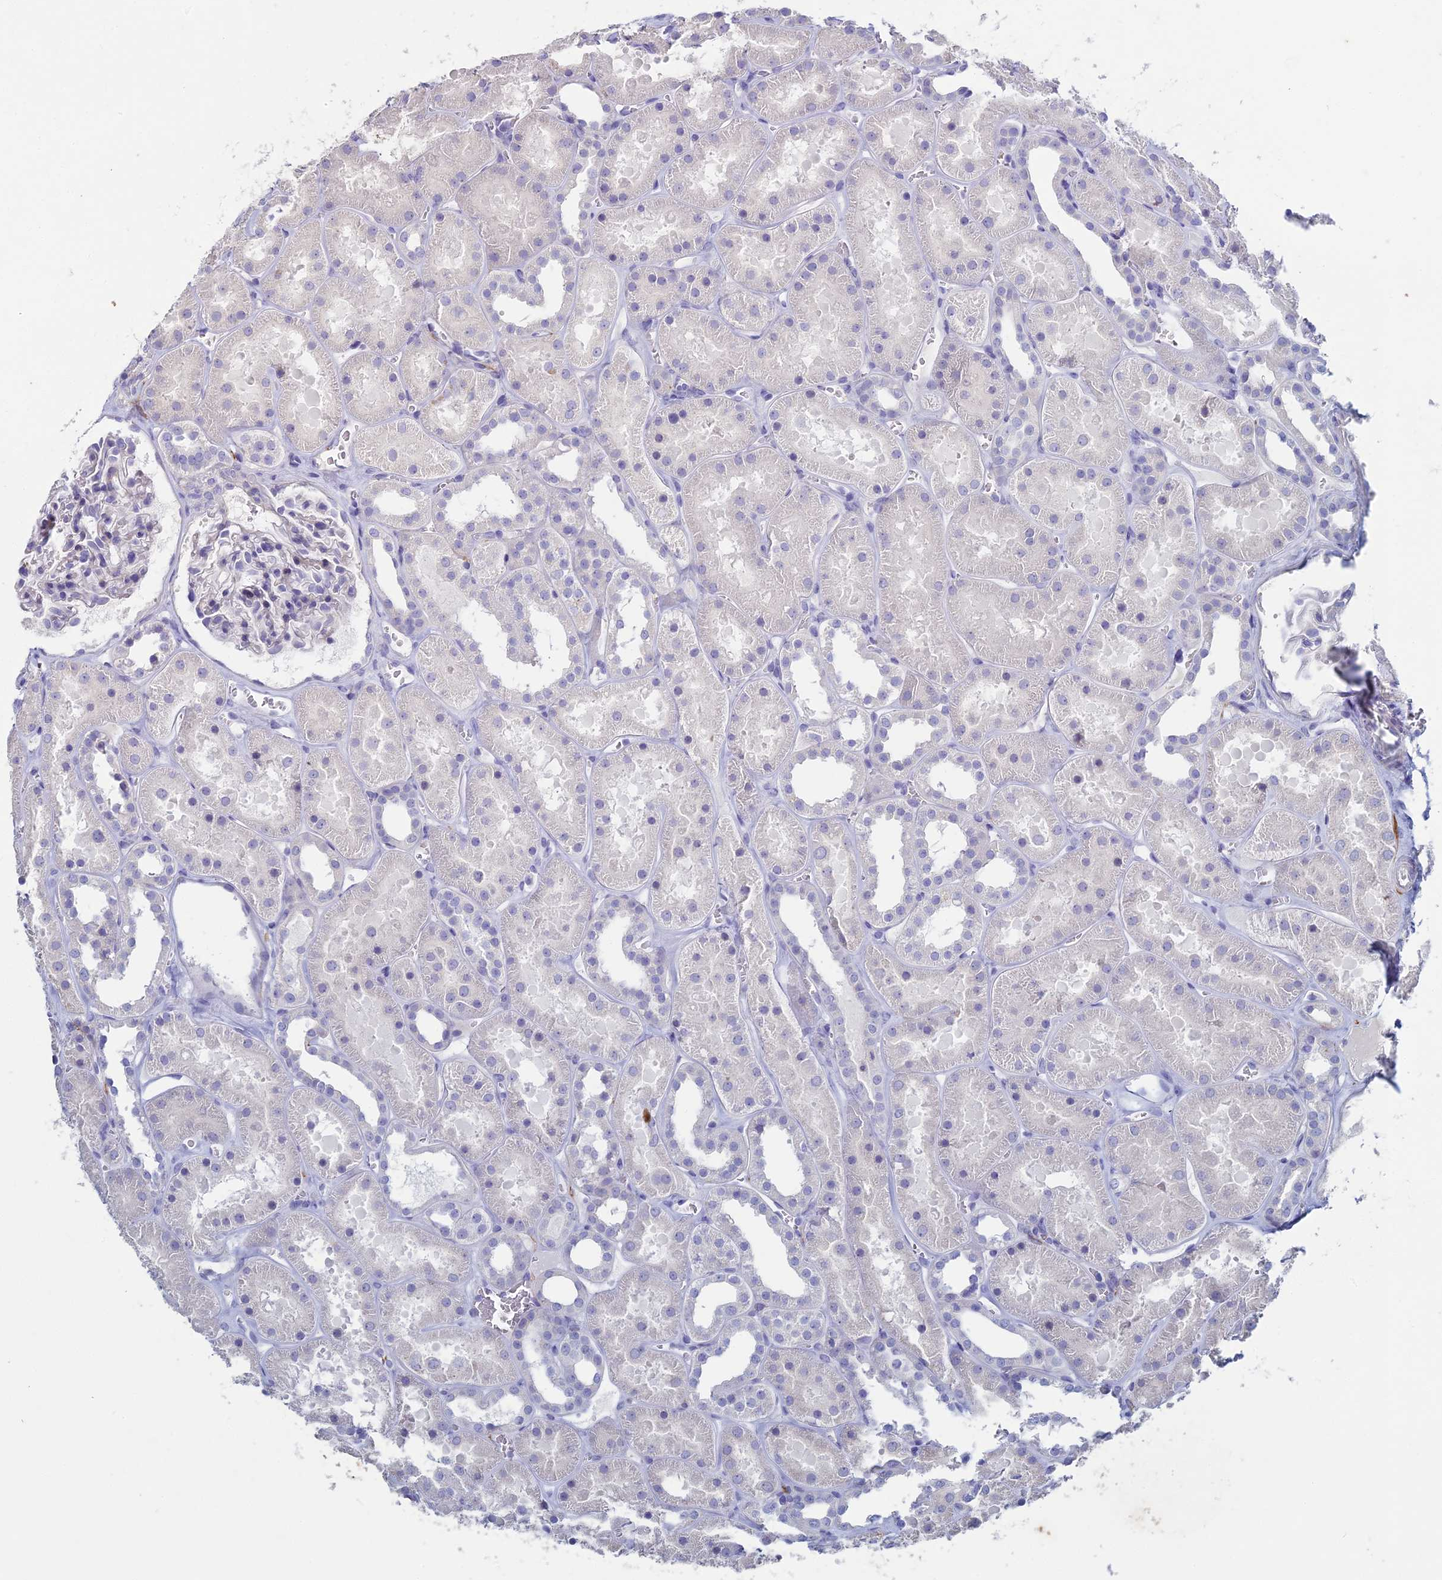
{"staining": {"intensity": "negative", "quantity": "none", "location": "none"}, "tissue": "kidney", "cell_type": "Cells in glomeruli", "image_type": "normal", "snomed": [{"axis": "morphology", "description": "Normal tissue, NOS"}, {"axis": "topography", "description": "Kidney"}], "caption": "This is a histopathology image of immunohistochemistry staining of unremarkable kidney, which shows no expression in cells in glomeruli.", "gene": "NCAM1", "patient": {"sex": "female", "age": 41}}